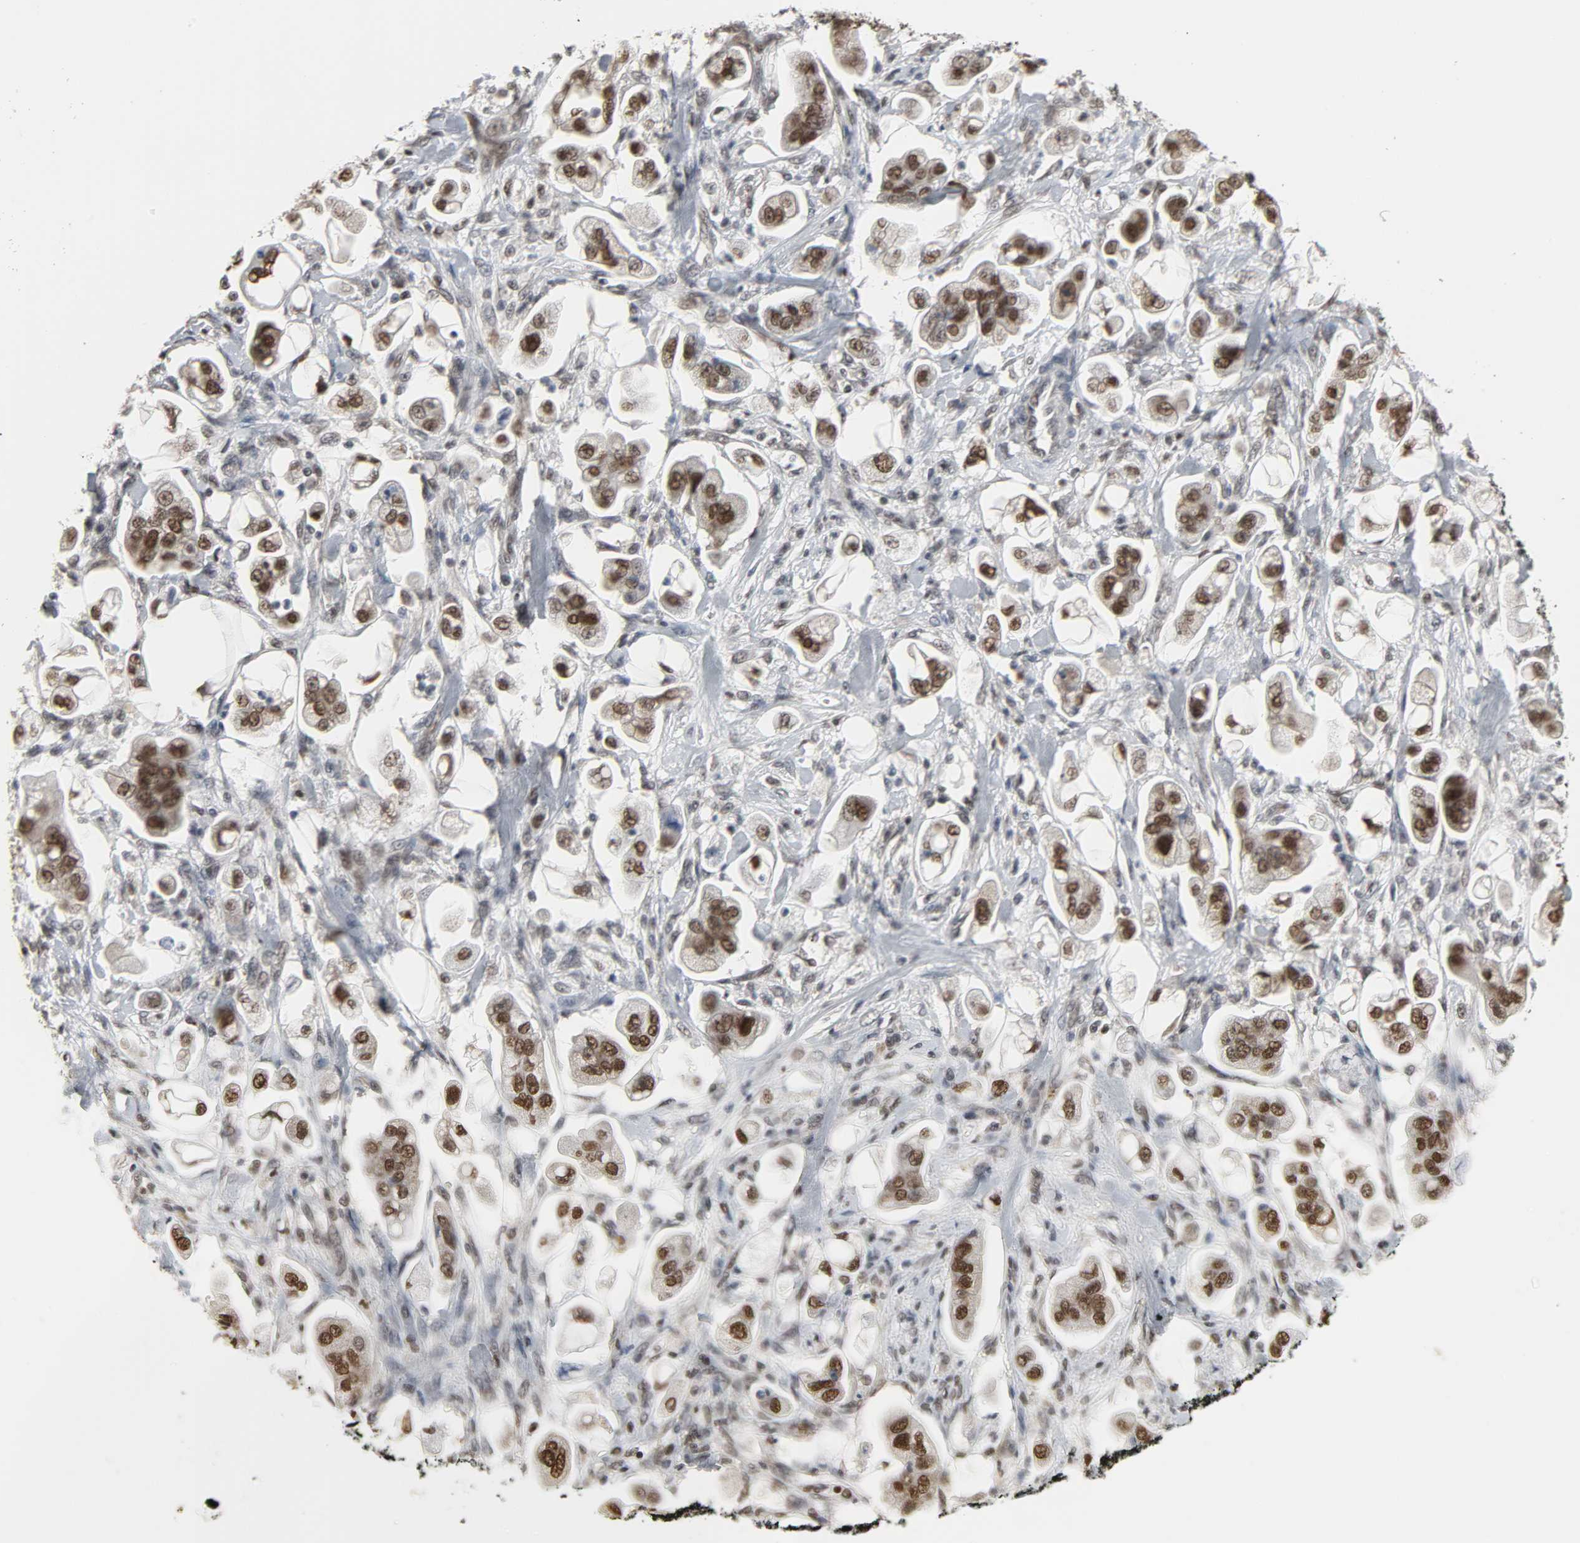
{"staining": {"intensity": "strong", "quantity": ">75%", "location": "nuclear"}, "tissue": "stomach cancer", "cell_type": "Tumor cells", "image_type": "cancer", "snomed": [{"axis": "morphology", "description": "Adenocarcinoma, NOS"}, {"axis": "topography", "description": "Stomach"}], "caption": "Human stomach cancer (adenocarcinoma) stained with a protein marker exhibits strong staining in tumor cells.", "gene": "DAZAP1", "patient": {"sex": "male", "age": 62}}